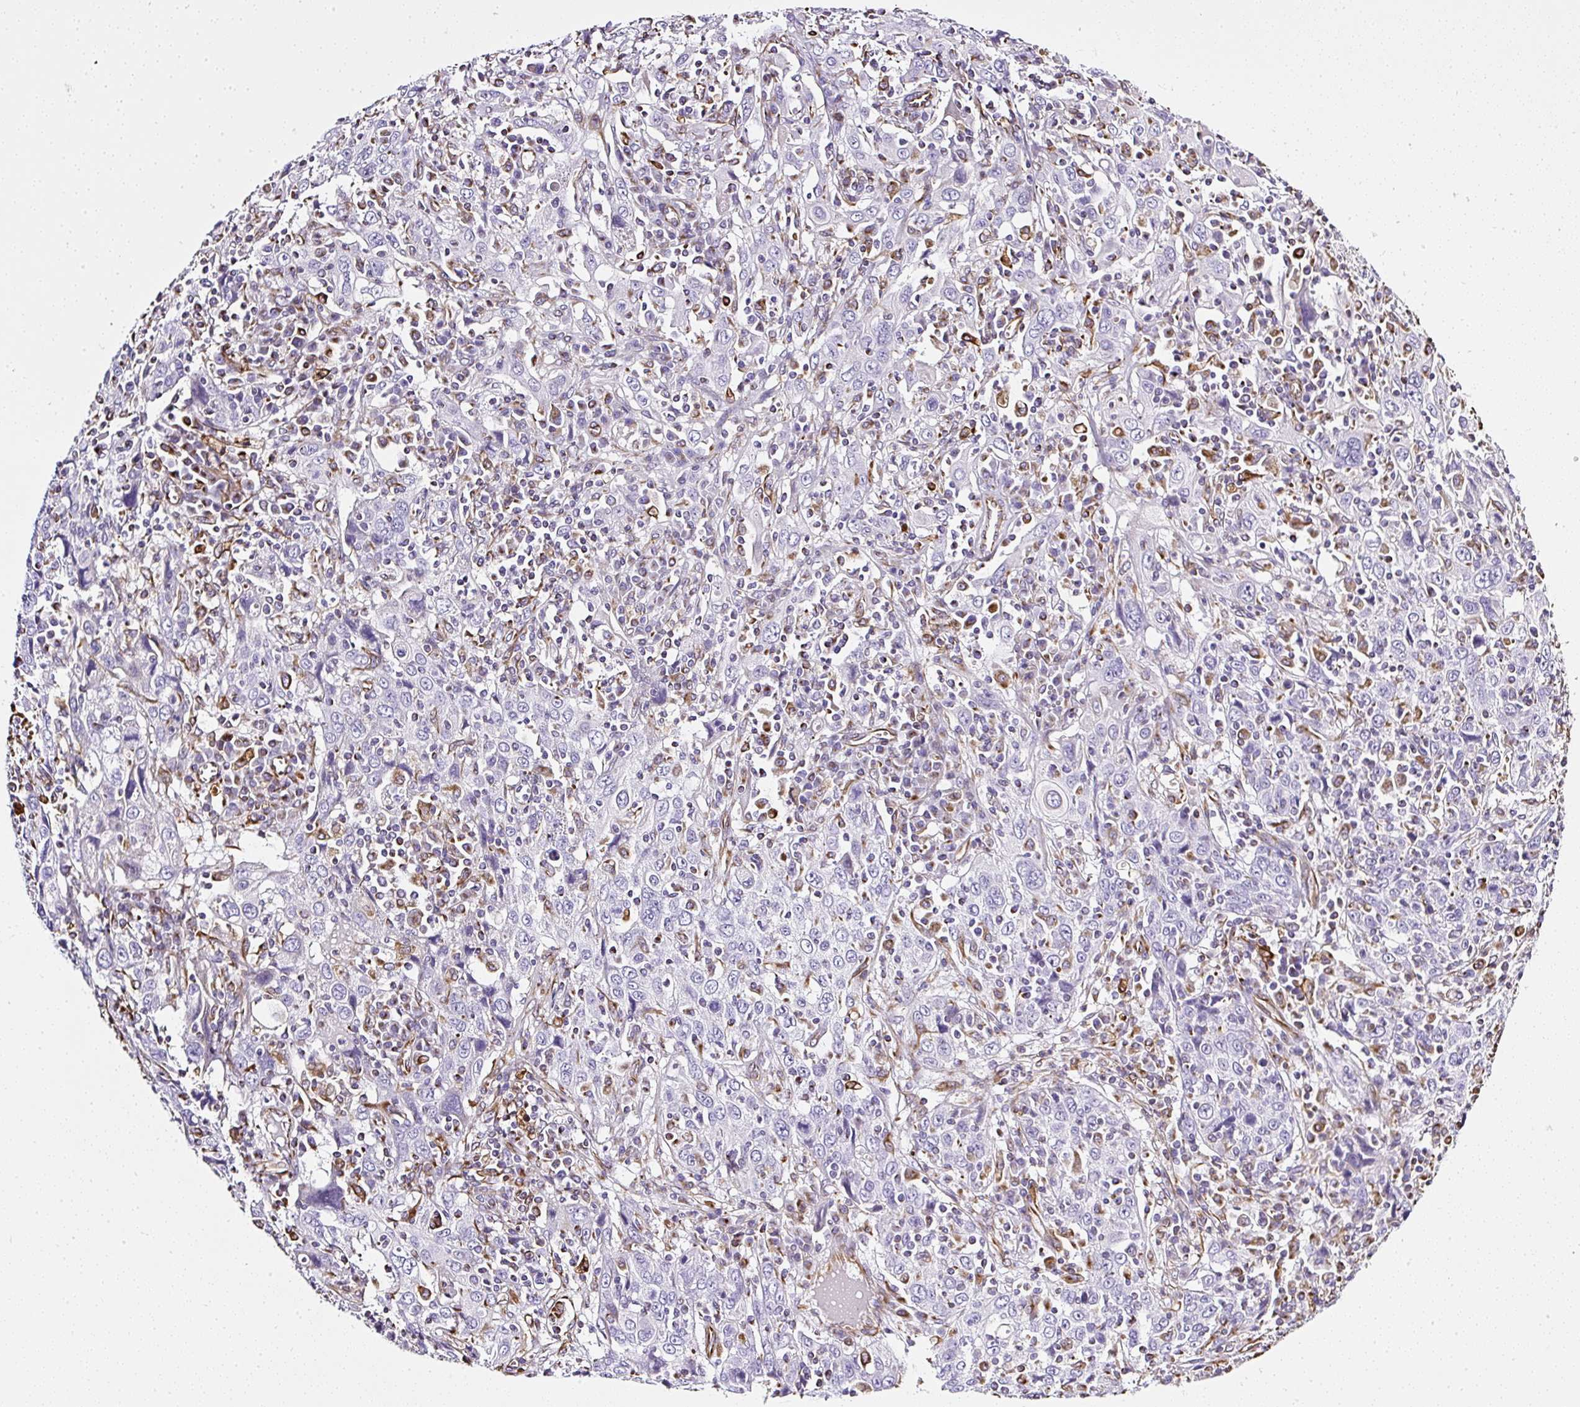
{"staining": {"intensity": "negative", "quantity": "none", "location": "none"}, "tissue": "cervical cancer", "cell_type": "Tumor cells", "image_type": "cancer", "snomed": [{"axis": "morphology", "description": "Squamous cell carcinoma, NOS"}, {"axis": "topography", "description": "Cervix"}], "caption": "A micrograph of human cervical cancer (squamous cell carcinoma) is negative for staining in tumor cells.", "gene": "PLS1", "patient": {"sex": "female", "age": 46}}